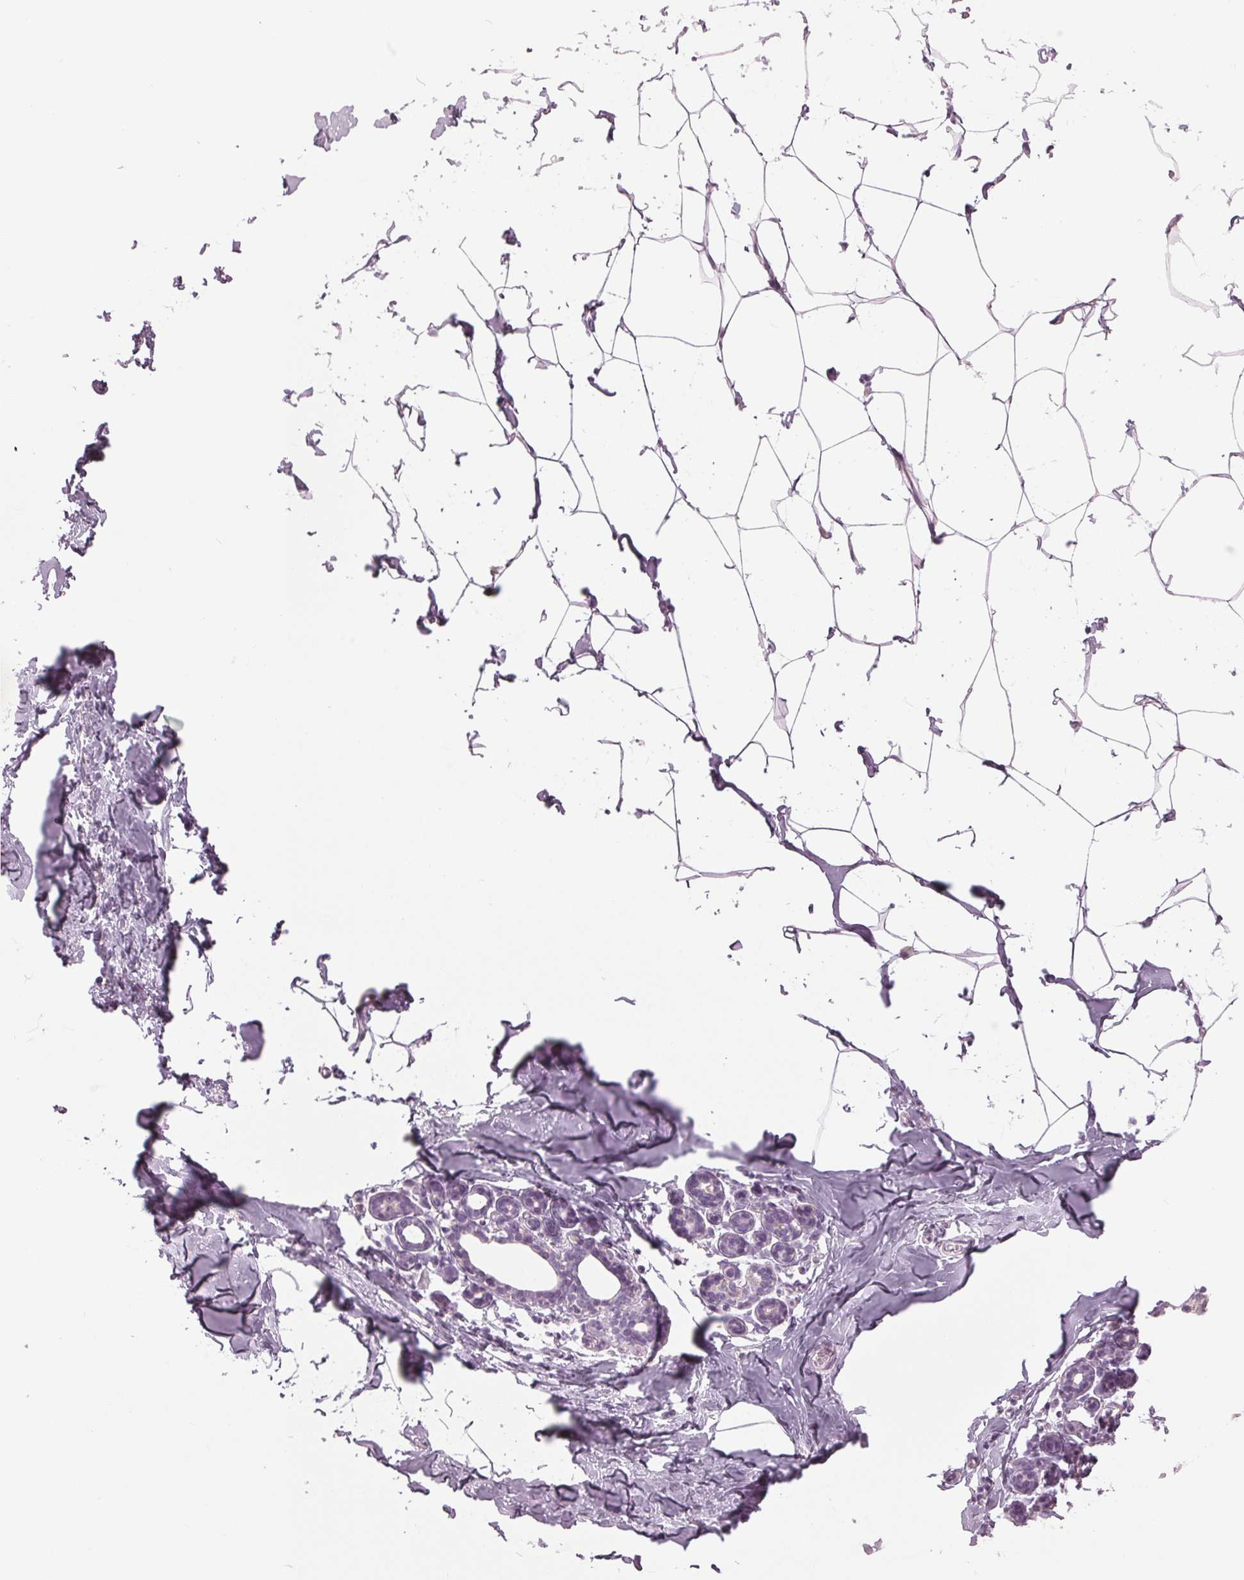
{"staining": {"intensity": "negative", "quantity": "none", "location": "none"}, "tissue": "breast", "cell_type": "Adipocytes", "image_type": "normal", "snomed": [{"axis": "morphology", "description": "Normal tissue, NOS"}, {"axis": "topography", "description": "Breast"}], "caption": "Photomicrograph shows no protein staining in adipocytes of unremarkable breast.", "gene": "SAMD4A", "patient": {"sex": "female", "age": 32}}